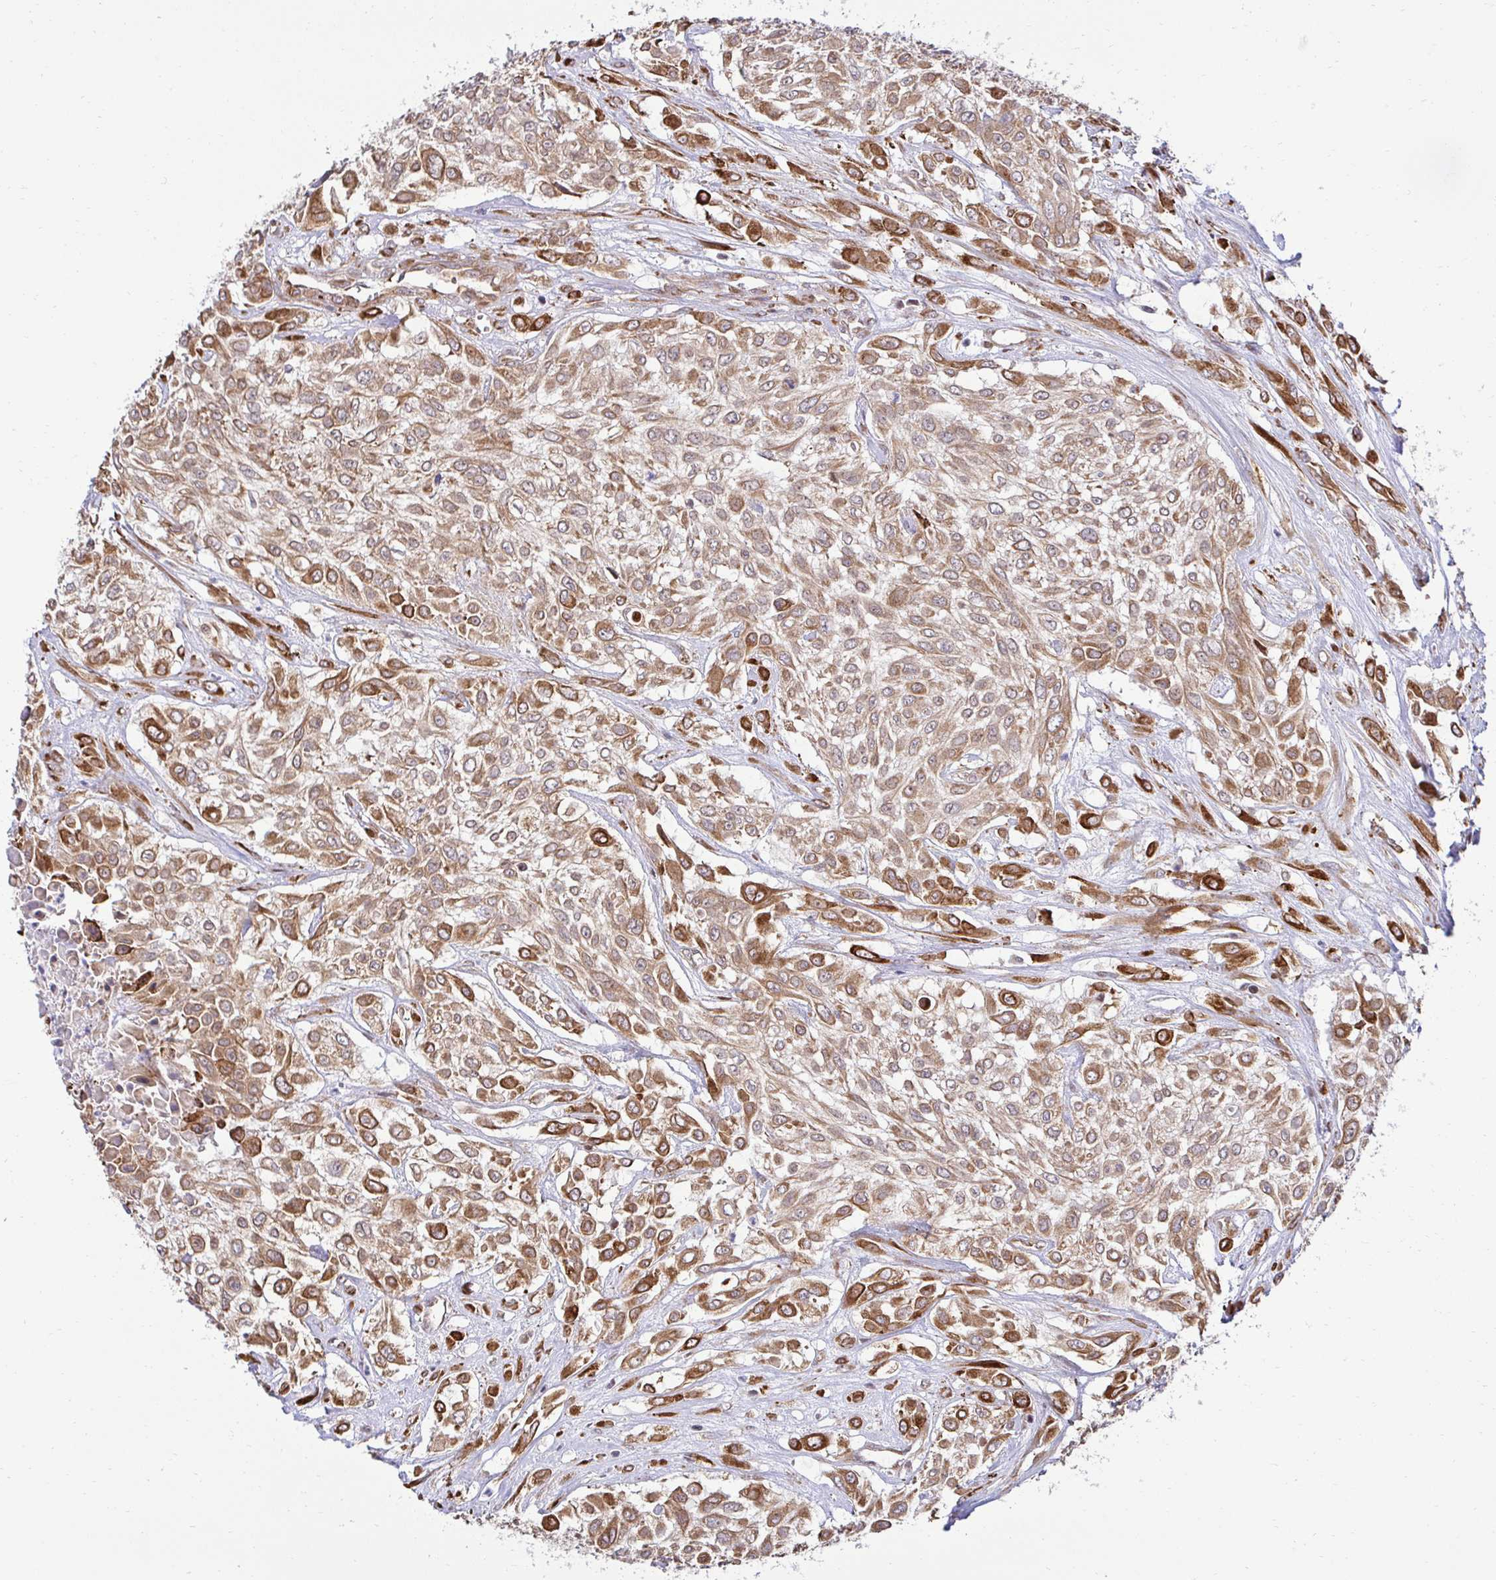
{"staining": {"intensity": "moderate", "quantity": ">75%", "location": "cytoplasmic/membranous"}, "tissue": "urothelial cancer", "cell_type": "Tumor cells", "image_type": "cancer", "snomed": [{"axis": "morphology", "description": "Urothelial carcinoma, High grade"}, {"axis": "topography", "description": "Urinary bladder"}], "caption": "Immunohistochemistry image of neoplastic tissue: high-grade urothelial carcinoma stained using immunohistochemistry (IHC) exhibits medium levels of moderate protein expression localized specifically in the cytoplasmic/membranous of tumor cells, appearing as a cytoplasmic/membranous brown color.", "gene": "HPS1", "patient": {"sex": "male", "age": 57}}